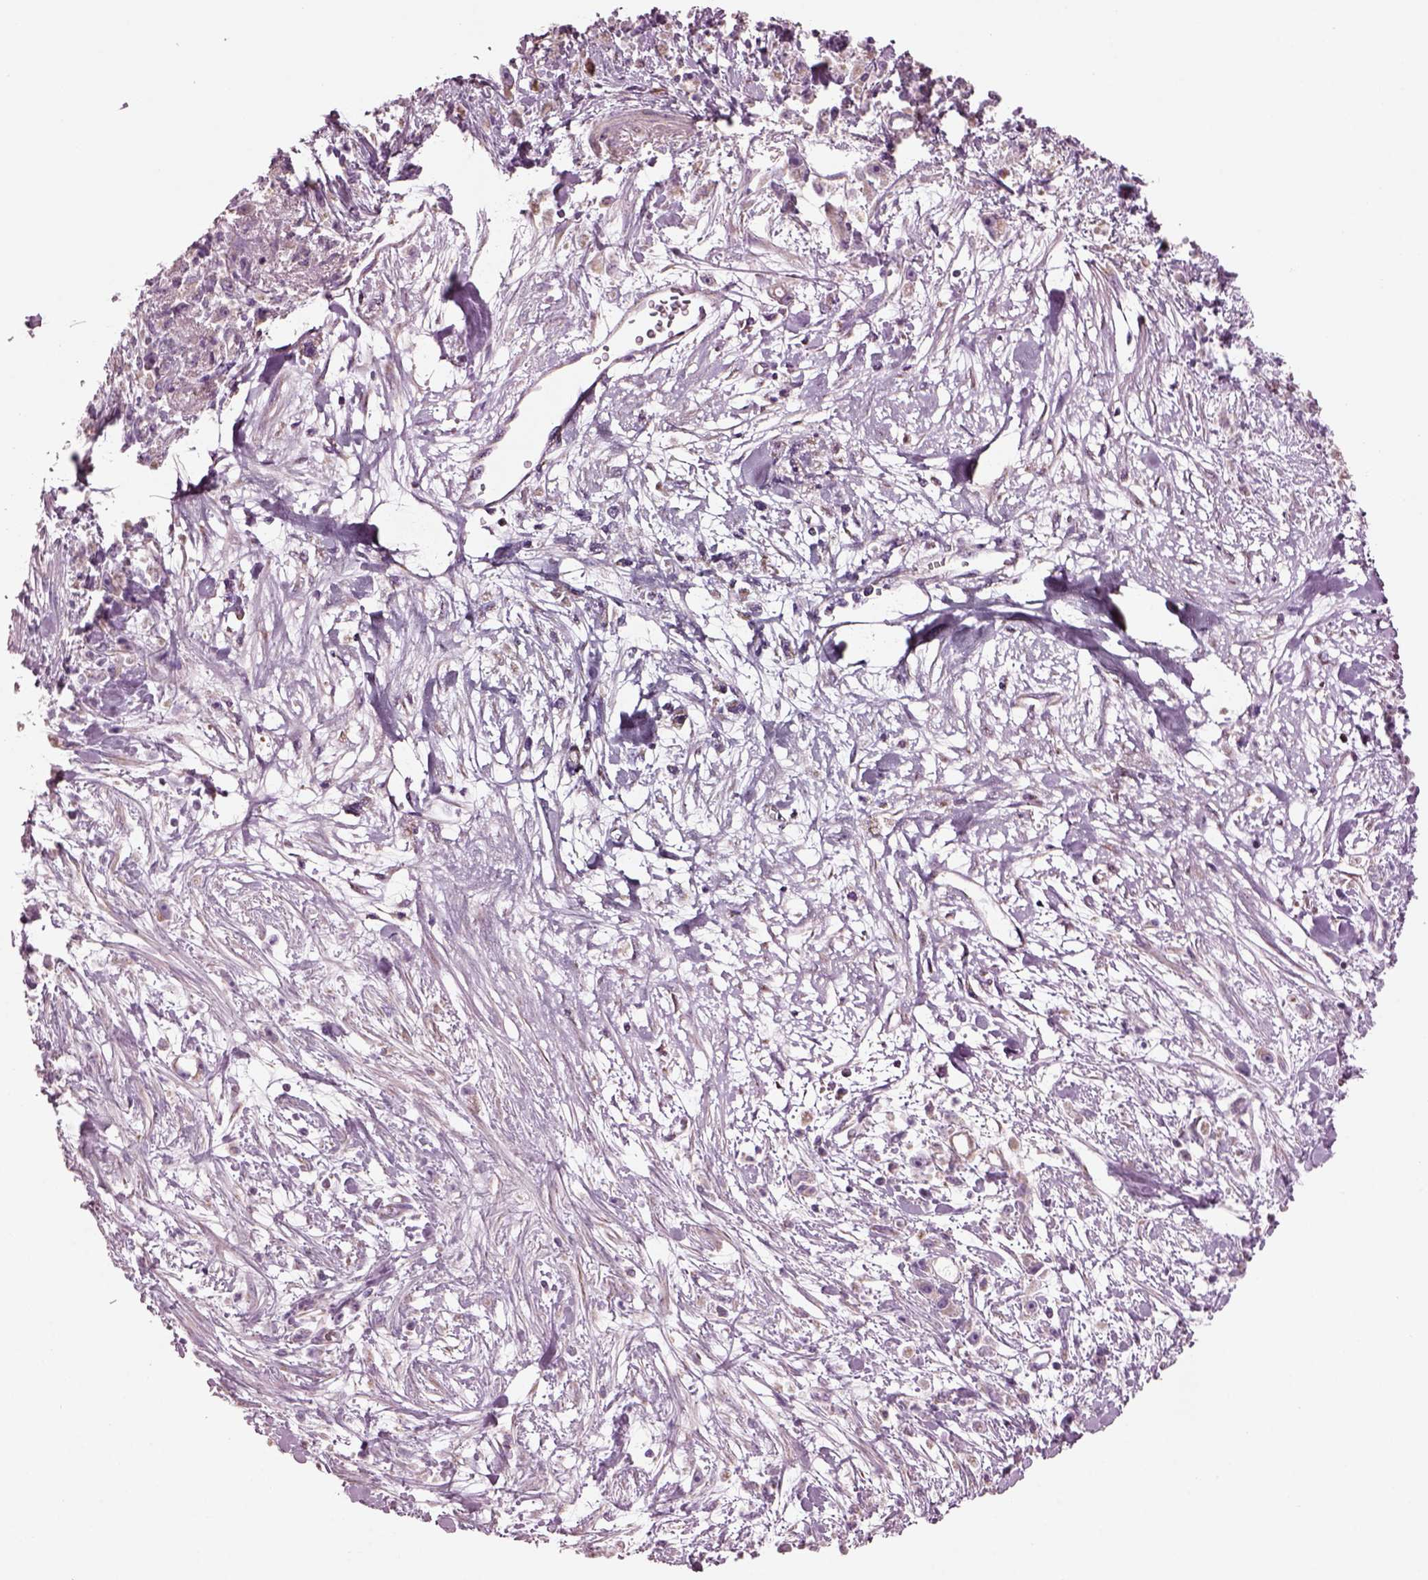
{"staining": {"intensity": "weak", "quantity": ">75%", "location": "cytoplasmic/membranous"}, "tissue": "stomach cancer", "cell_type": "Tumor cells", "image_type": "cancer", "snomed": [{"axis": "morphology", "description": "Adenocarcinoma, NOS"}, {"axis": "topography", "description": "Stomach"}], "caption": "IHC staining of stomach cancer (adenocarcinoma), which demonstrates low levels of weak cytoplasmic/membranous positivity in approximately >75% of tumor cells indicating weak cytoplasmic/membranous protein staining. The staining was performed using DAB (3,3'-diaminobenzidine) (brown) for protein detection and nuclei were counterstained in hematoxylin (blue).", "gene": "SPATA7", "patient": {"sex": "female", "age": 59}}